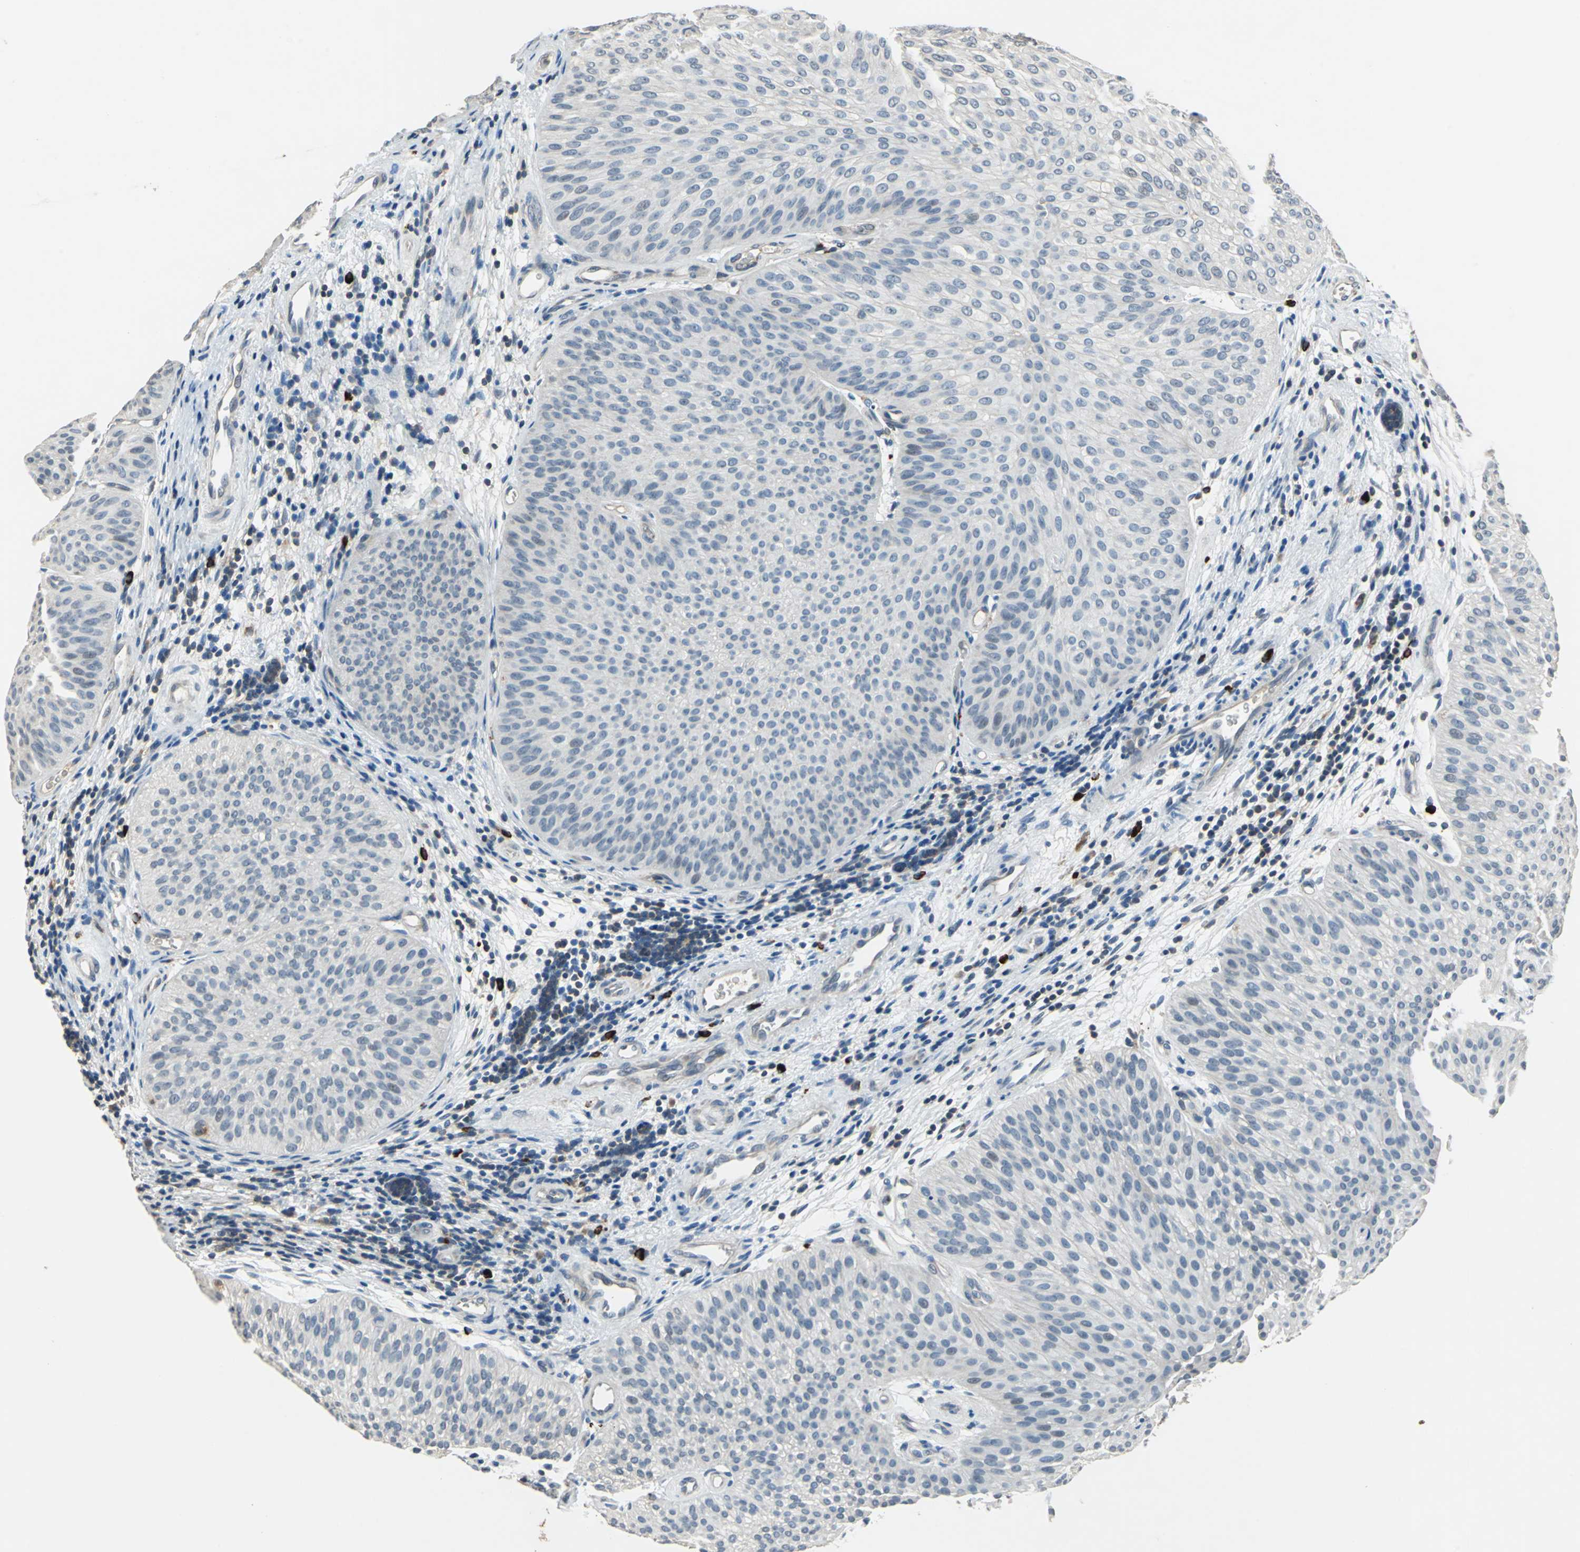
{"staining": {"intensity": "negative", "quantity": "none", "location": "none"}, "tissue": "urothelial cancer", "cell_type": "Tumor cells", "image_type": "cancer", "snomed": [{"axis": "morphology", "description": "Urothelial carcinoma, Low grade"}, {"axis": "topography", "description": "Urinary bladder"}], "caption": "Immunohistochemistry micrograph of neoplastic tissue: urothelial carcinoma (low-grade) stained with DAB (3,3'-diaminobenzidine) reveals no significant protein expression in tumor cells. Brightfield microscopy of immunohistochemistry (IHC) stained with DAB (brown) and hematoxylin (blue), captured at high magnification.", "gene": "SLC19A2", "patient": {"sex": "female", "age": 60}}